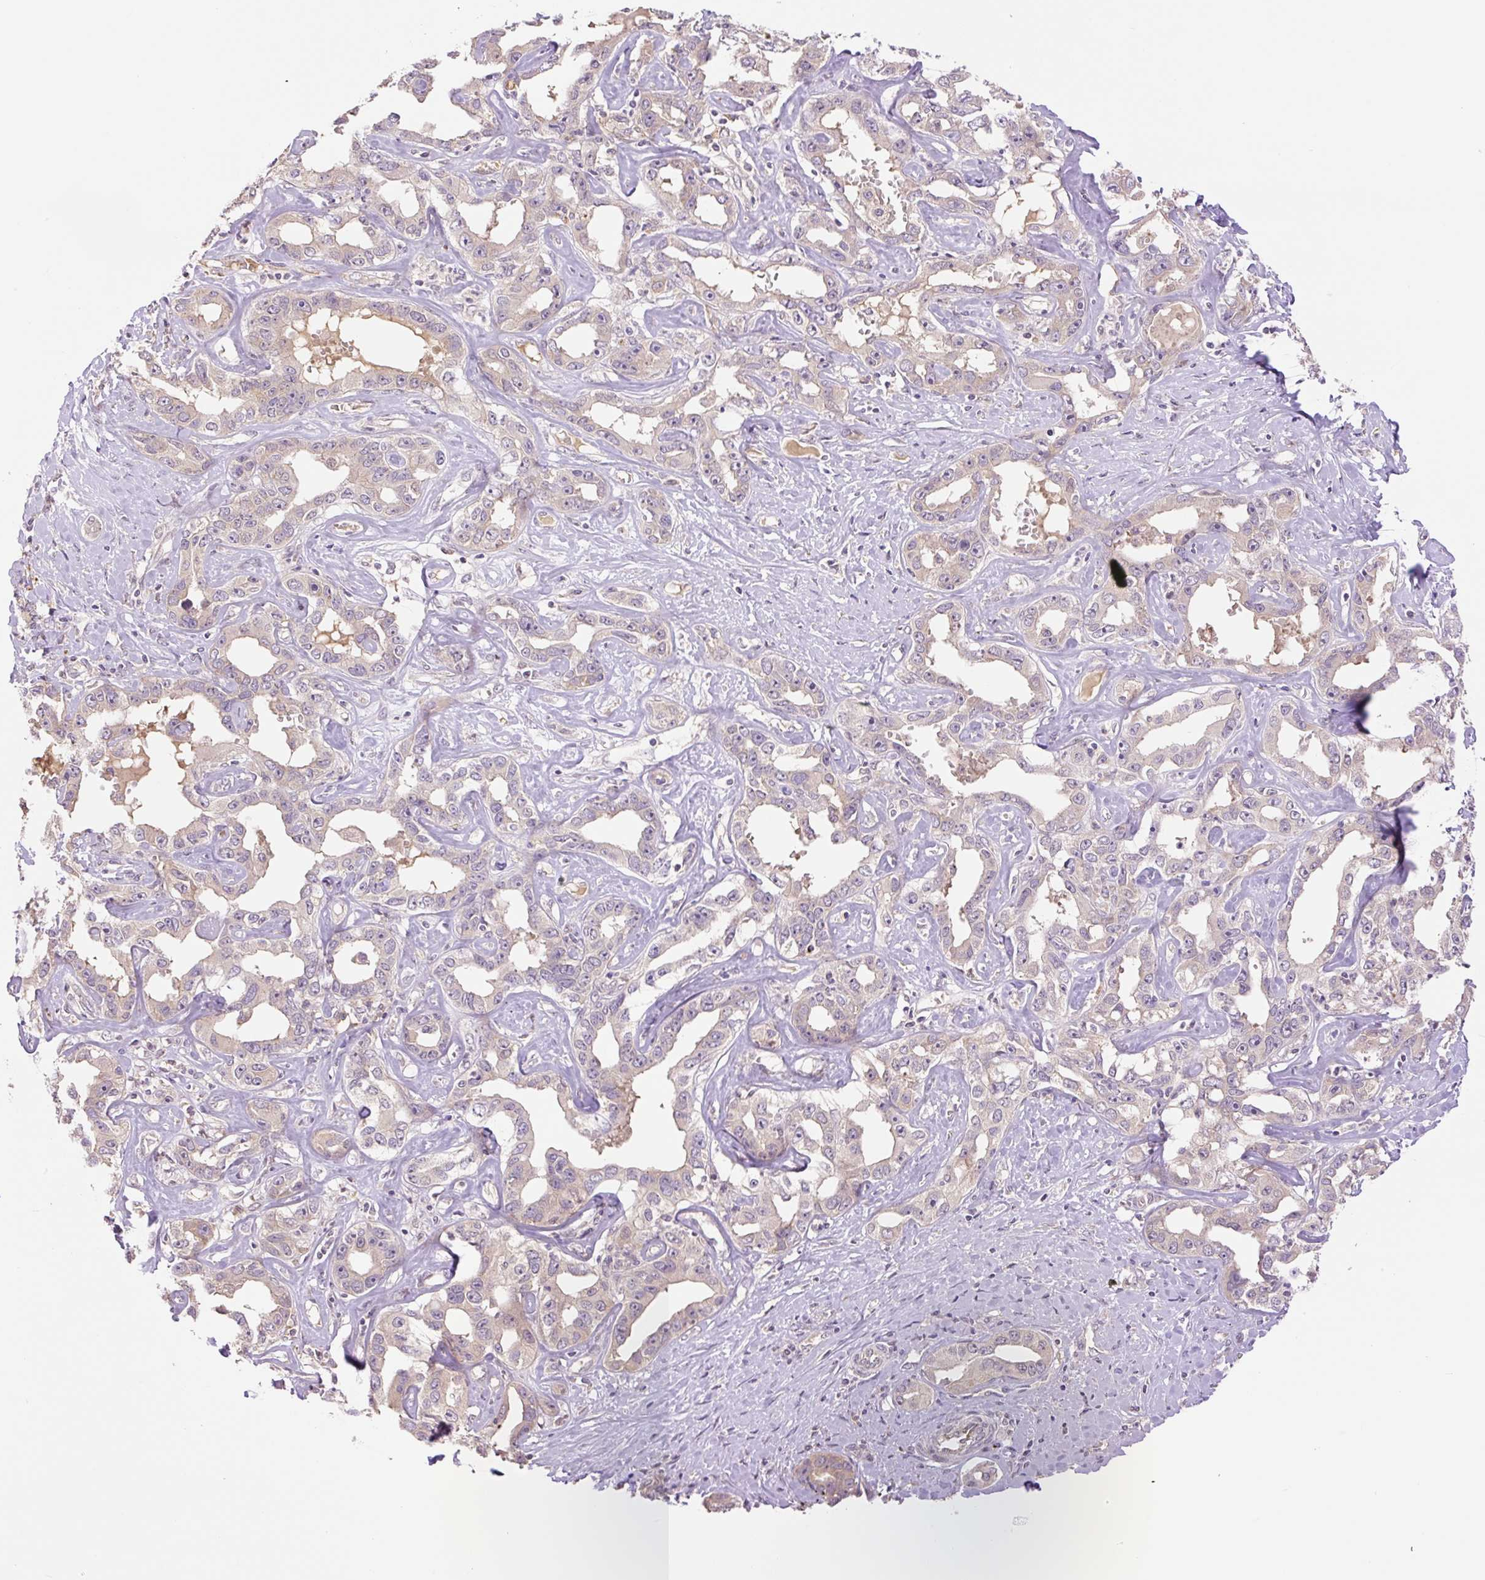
{"staining": {"intensity": "weak", "quantity": "<25%", "location": "cytoplasmic/membranous"}, "tissue": "liver cancer", "cell_type": "Tumor cells", "image_type": "cancer", "snomed": [{"axis": "morphology", "description": "Cholangiocarcinoma"}, {"axis": "topography", "description": "Liver"}], "caption": "An immunohistochemistry micrograph of liver cancer is shown. There is no staining in tumor cells of liver cancer.", "gene": "HABP4", "patient": {"sex": "male", "age": 59}}